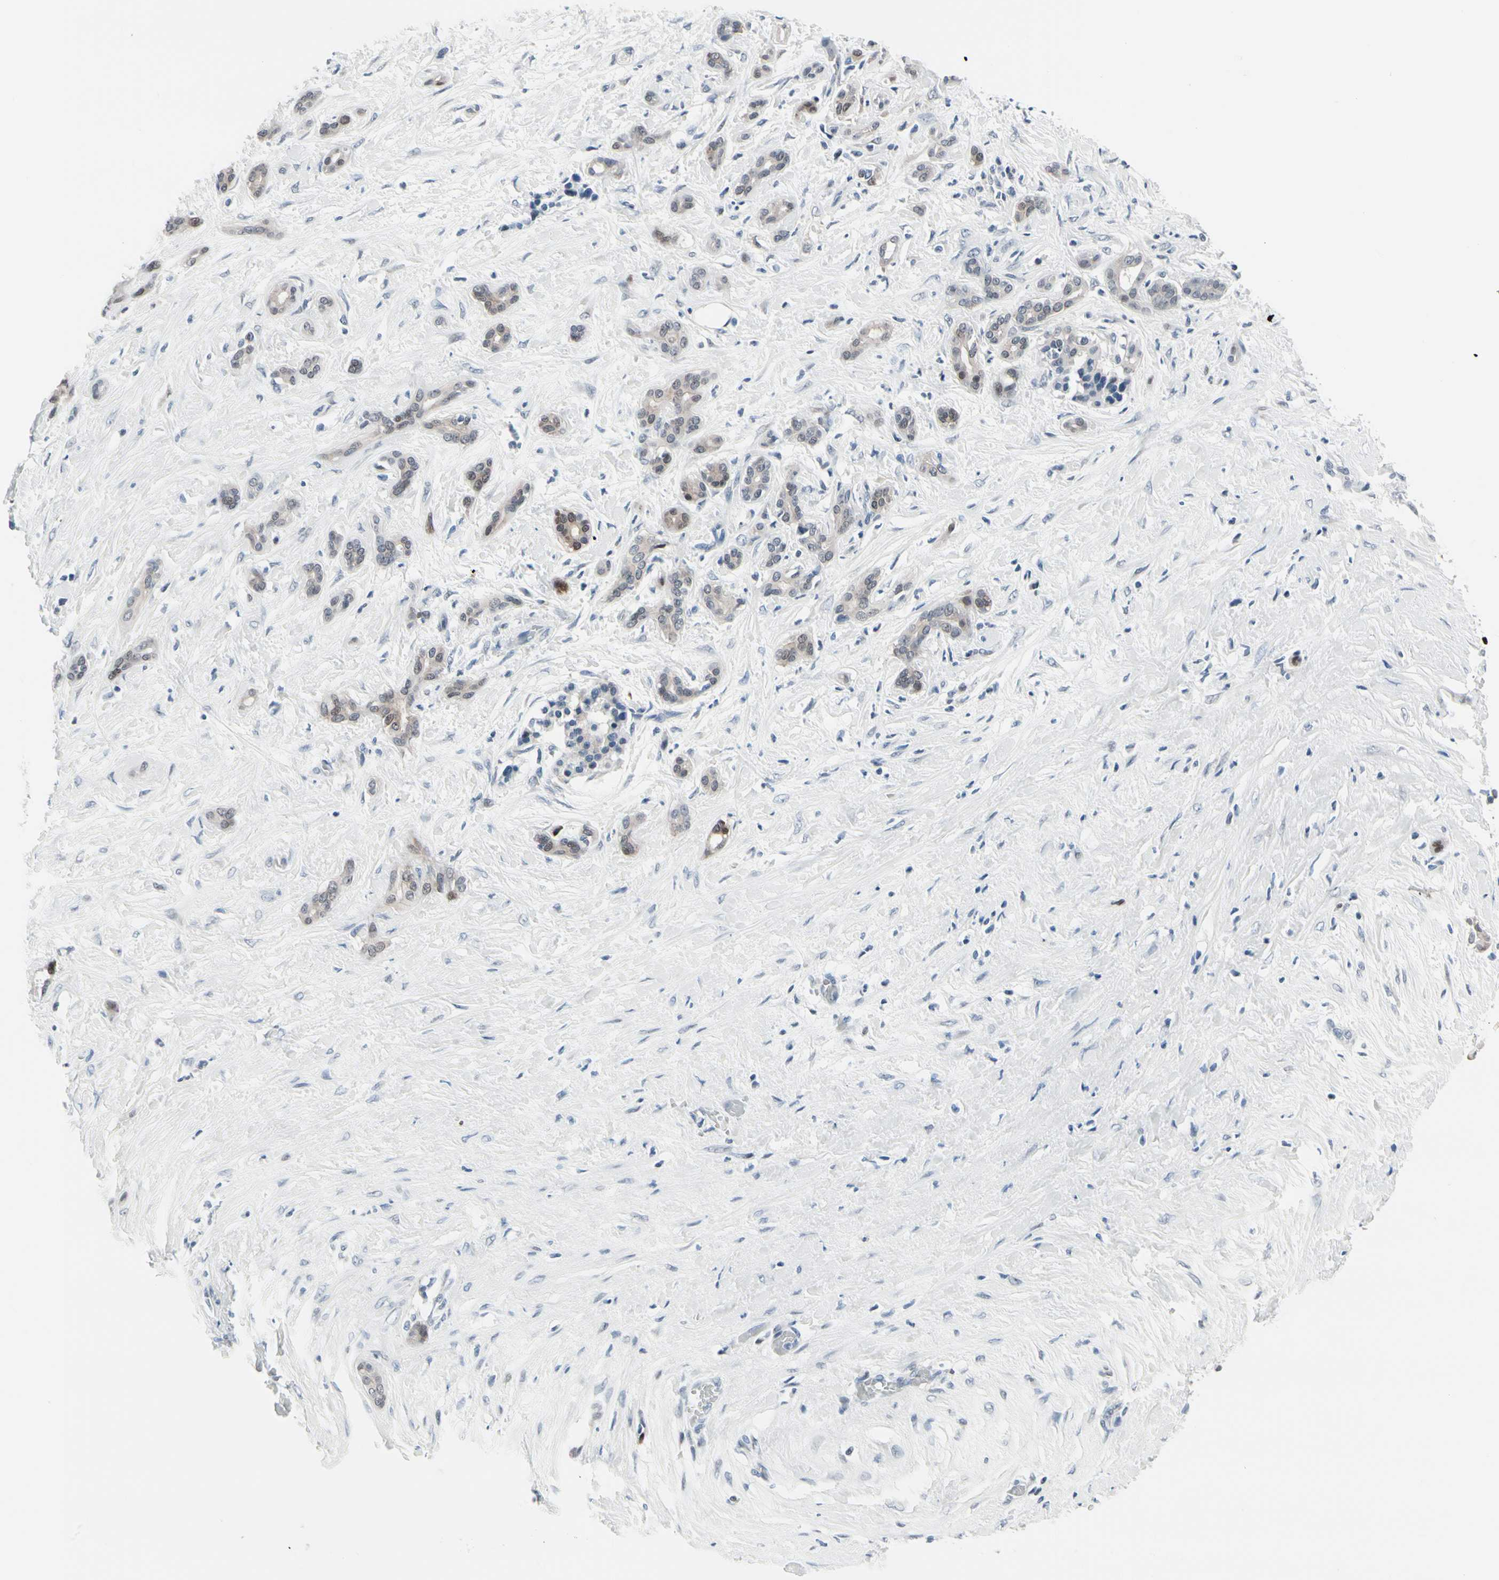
{"staining": {"intensity": "weak", "quantity": "25%-75%", "location": "cytoplasmic/membranous,nuclear"}, "tissue": "pancreatic cancer", "cell_type": "Tumor cells", "image_type": "cancer", "snomed": [{"axis": "morphology", "description": "Adenocarcinoma, NOS"}, {"axis": "topography", "description": "Pancreas"}], "caption": "A high-resolution photomicrograph shows immunohistochemistry staining of pancreatic cancer (adenocarcinoma), which reveals weak cytoplasmic/membranous and nuclear staining in about 25%-75% of tumor cells. The staining was performed using DAB (3,3'-diaminobenzidine) to visualize the protein expression in brown, while the nuclei were stained in blue with hematoxylin (Magnification: 20x).", "gene": "TXN", "patient": {"sex": "male", "age": 41}}